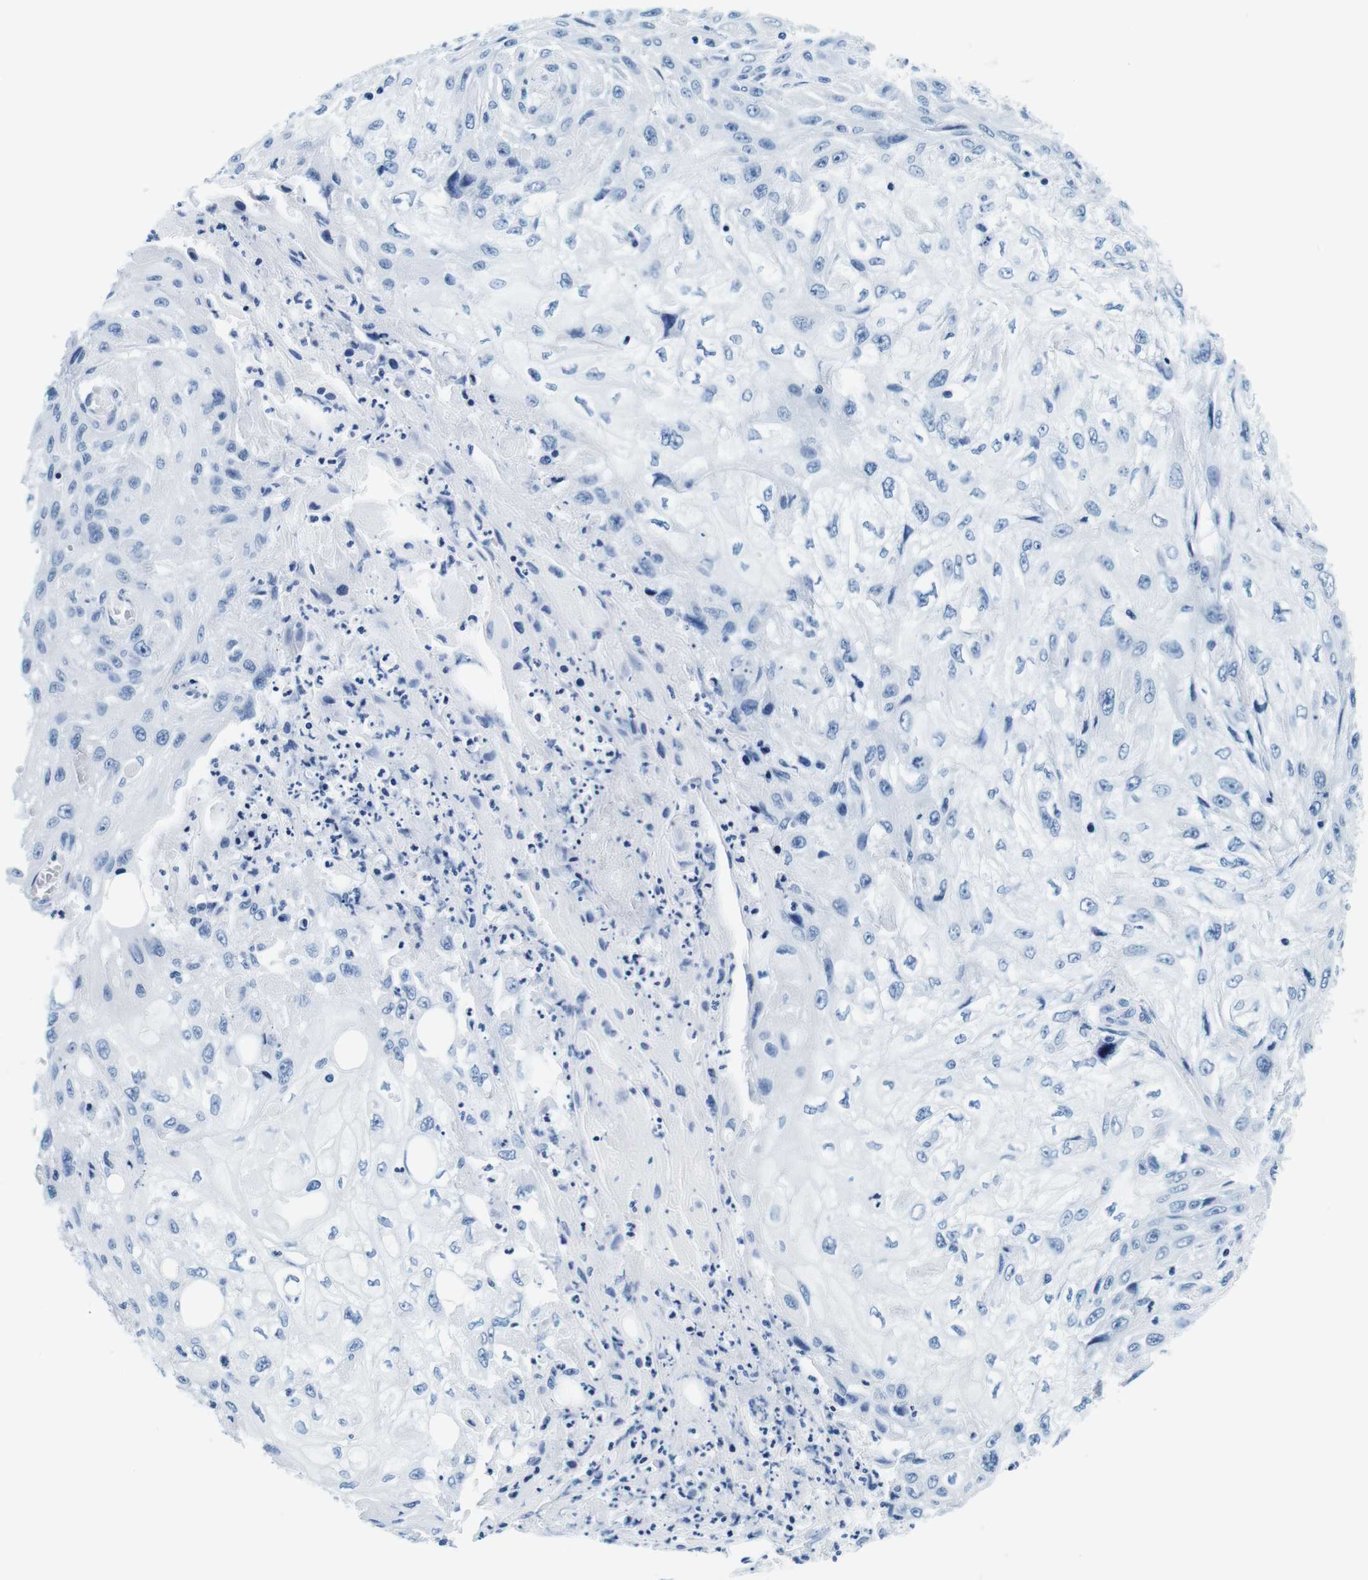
{"staining": {"intensity": "negative", "quantity": "none", "location": "none"}, "tissue": "skin cancer", "cell_type": "Tumor cells", "image_type": "cancer", "snomed": [{"axis": "morphology", "description": "Squamous cell carcinoma, NOS"}, {"axis": "topography", "description": "Skin"}], "caption": "This is an immunohistochemistry image of human skin cancer (squamous cell carcinoma). There is no staining in tumor cells.", "gene": "ELANE", "patient": {"sex": "male", "age": 75}}